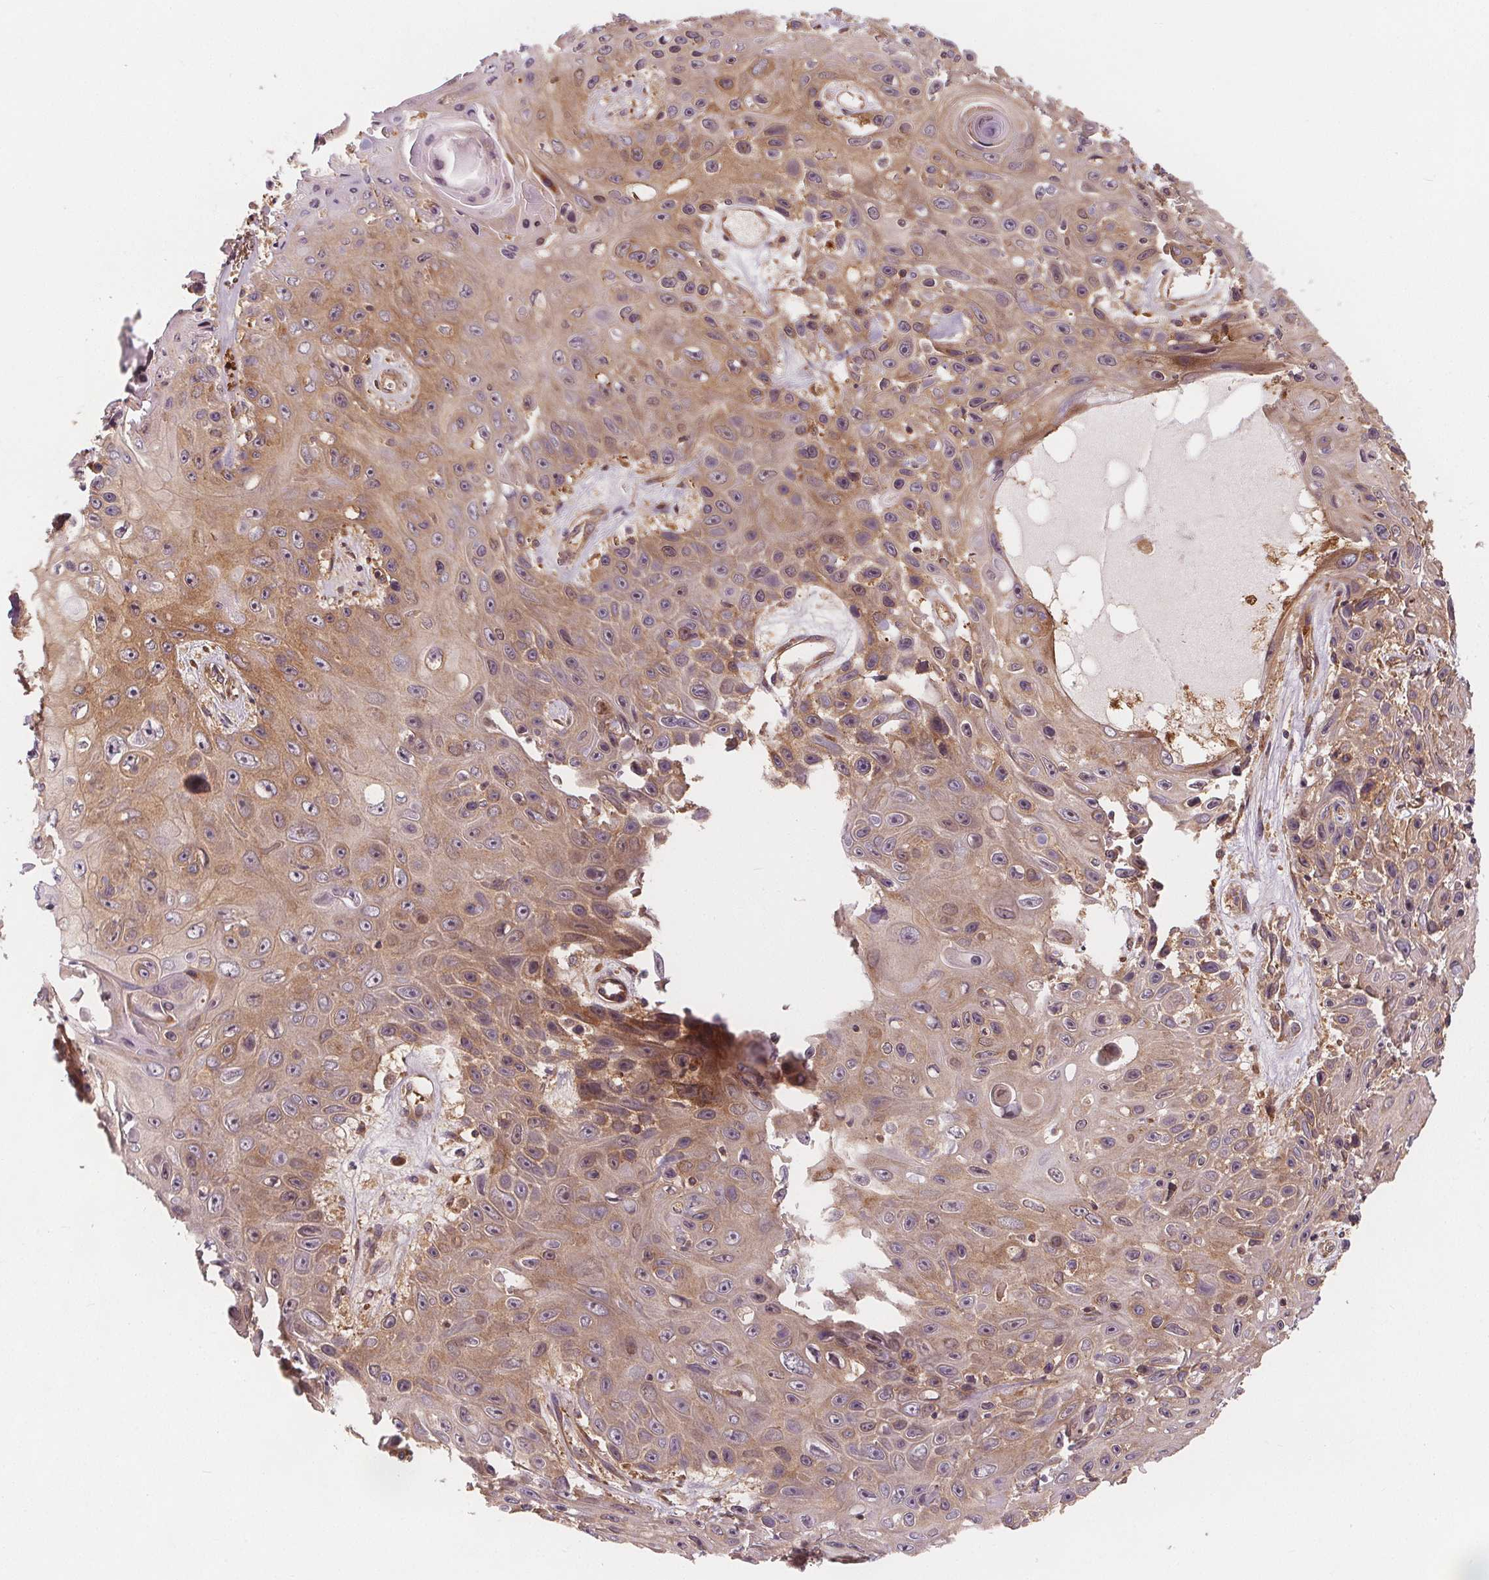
{"staining": {"intensity": "weak", "quantity": ">75%", "location": "cytoplasmic/membranous"}, "tissue": "skin cancer", "cell_type": "Tumor cells", "image_type": "cancer", "snomed": [{"axis": "morphology", "description": "Squamous cell carcinoma, NOS"}, {"axis": "topography", "description": "Skin"}], "caption": "Tumor cells display low levels of weak cytoplasmic/membranous positivity in about >75% of cells in squamous cell carcinoma (skin).", "gene": "EIF3D", "patient": {"sex": "male", "age": 82}}